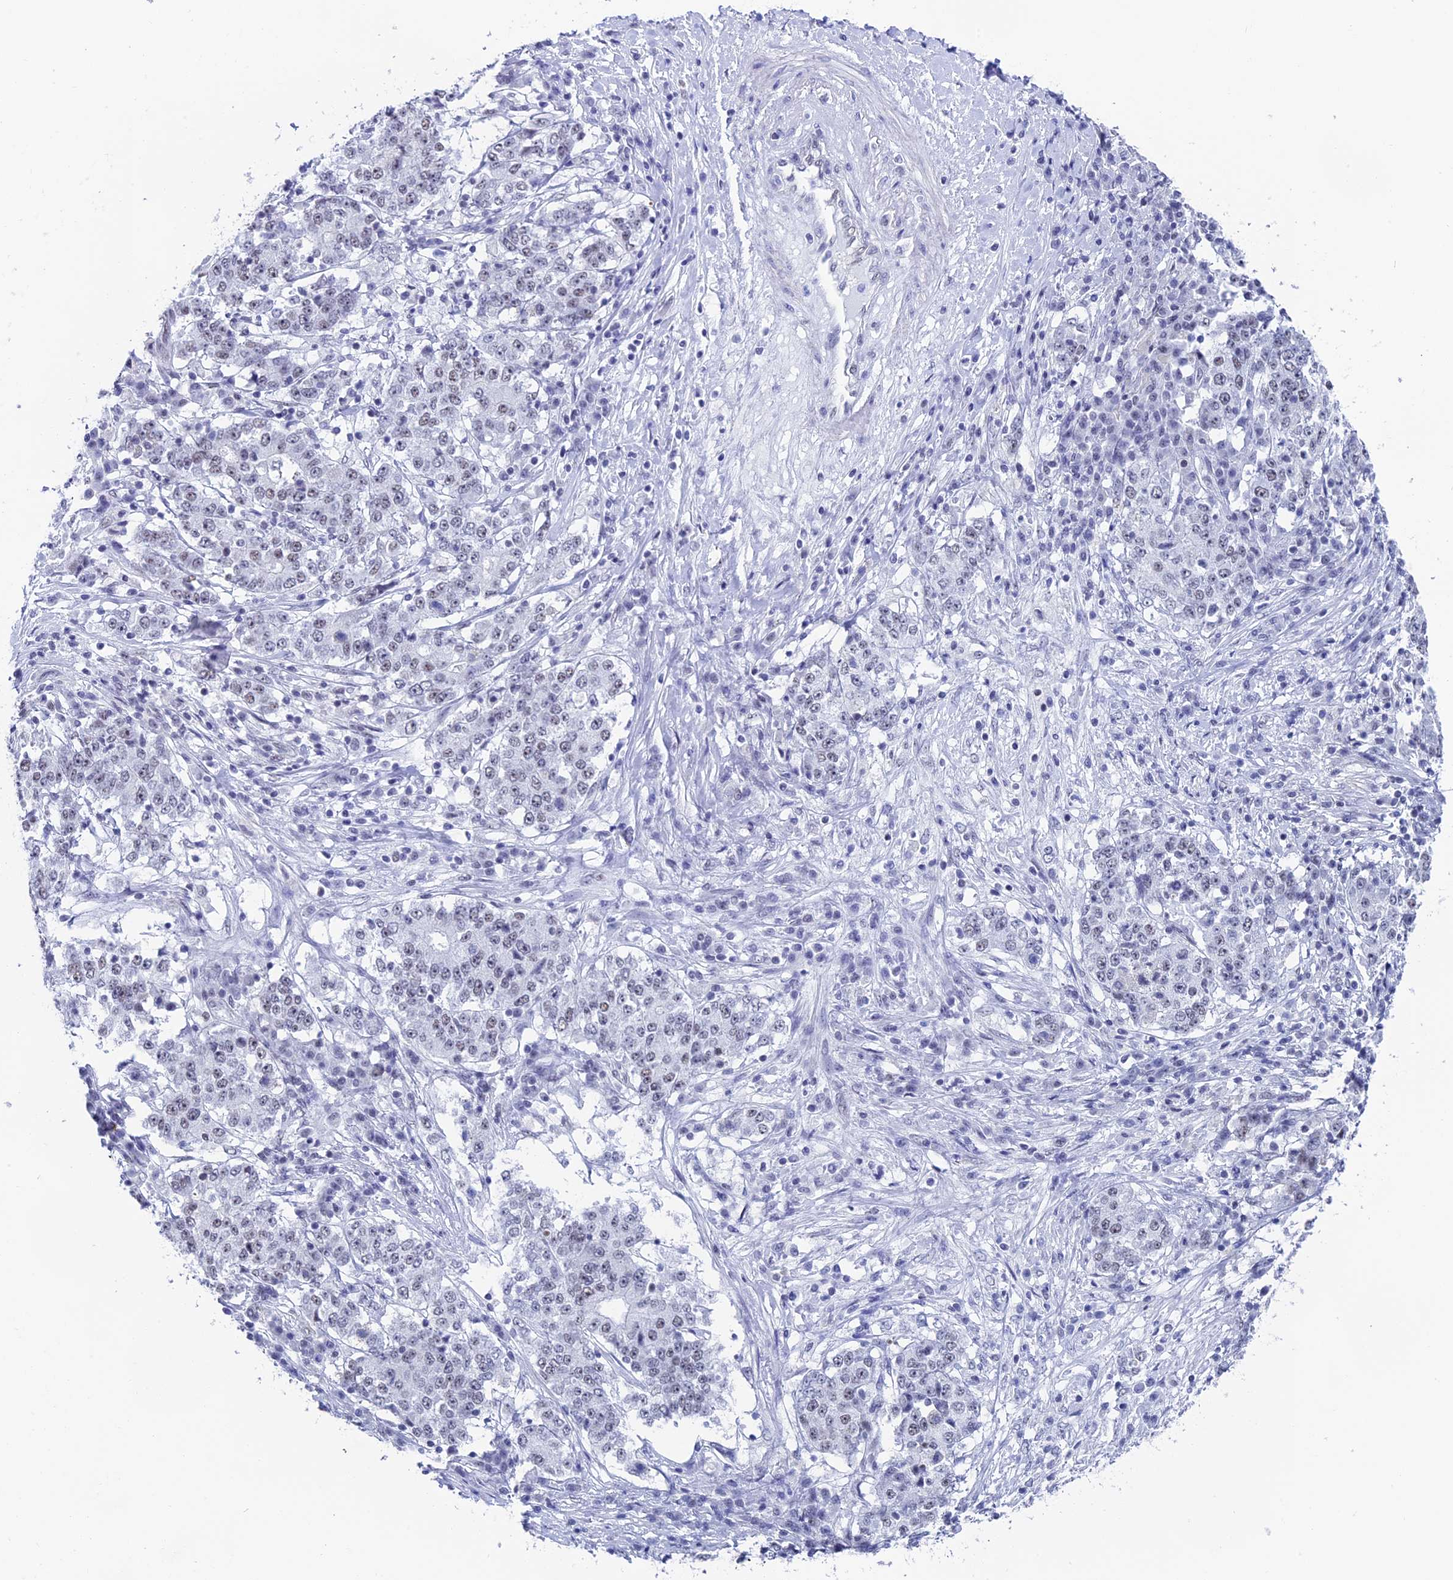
{"staining": {"intensity": "weak", "quantity": "<25%", "location": "nuclear"}, "tissue": "stomach cancer", "cell_type": "Tumor cells", "image_type": "cancer", "snomed": [{"axis": "morphology", "description": "Adenocarcinoma, NOS"}, {"axis": "topography", "description": "Stomach"}], "caption": "This is an immunohistochemistry photomicrograph of human stomach cancer (adenocarcinoma). There is no expression in tumor cells.", "gene": "CD2BP2", "patient": {"sex": "male", "age": 59}}